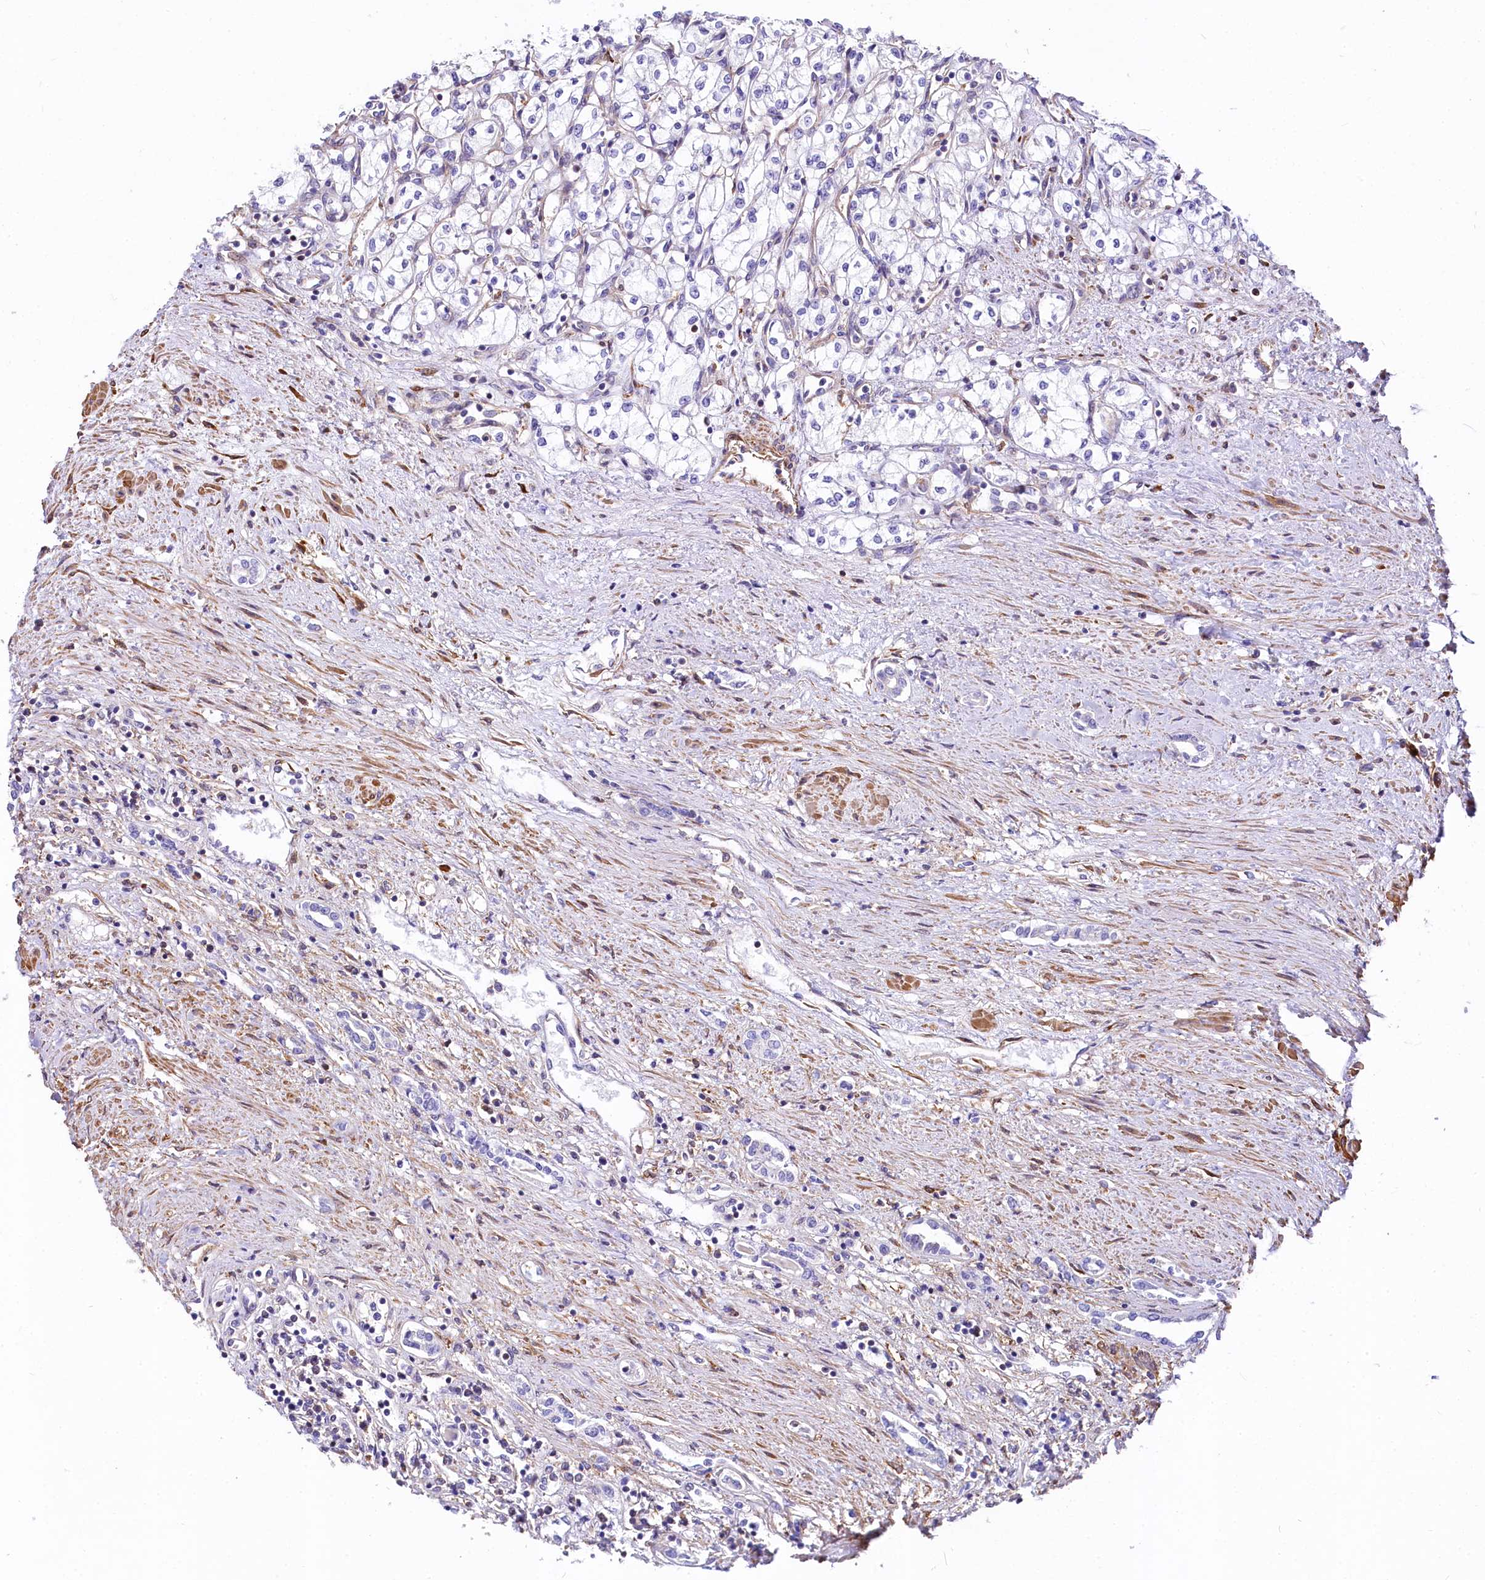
{"staining": {"intensity": "negative", "quantity": "none", "location": "none"}, "tissue": "renal cancer", "cell_type": "Tumor cells", "image_type": "cancer", "snomed": [{"axis": "morphology", "description": "Adenocarcinoma, NOS"}, {"axis": "topography", "description": "Kidney"}], "caption": "This is an immunohistochemistry (IHC) micrograph of human renal cancer. There is no expression in tumor cells.", "gene": "FCHSD2", "patient": {"sex": "male", "age": 59}}